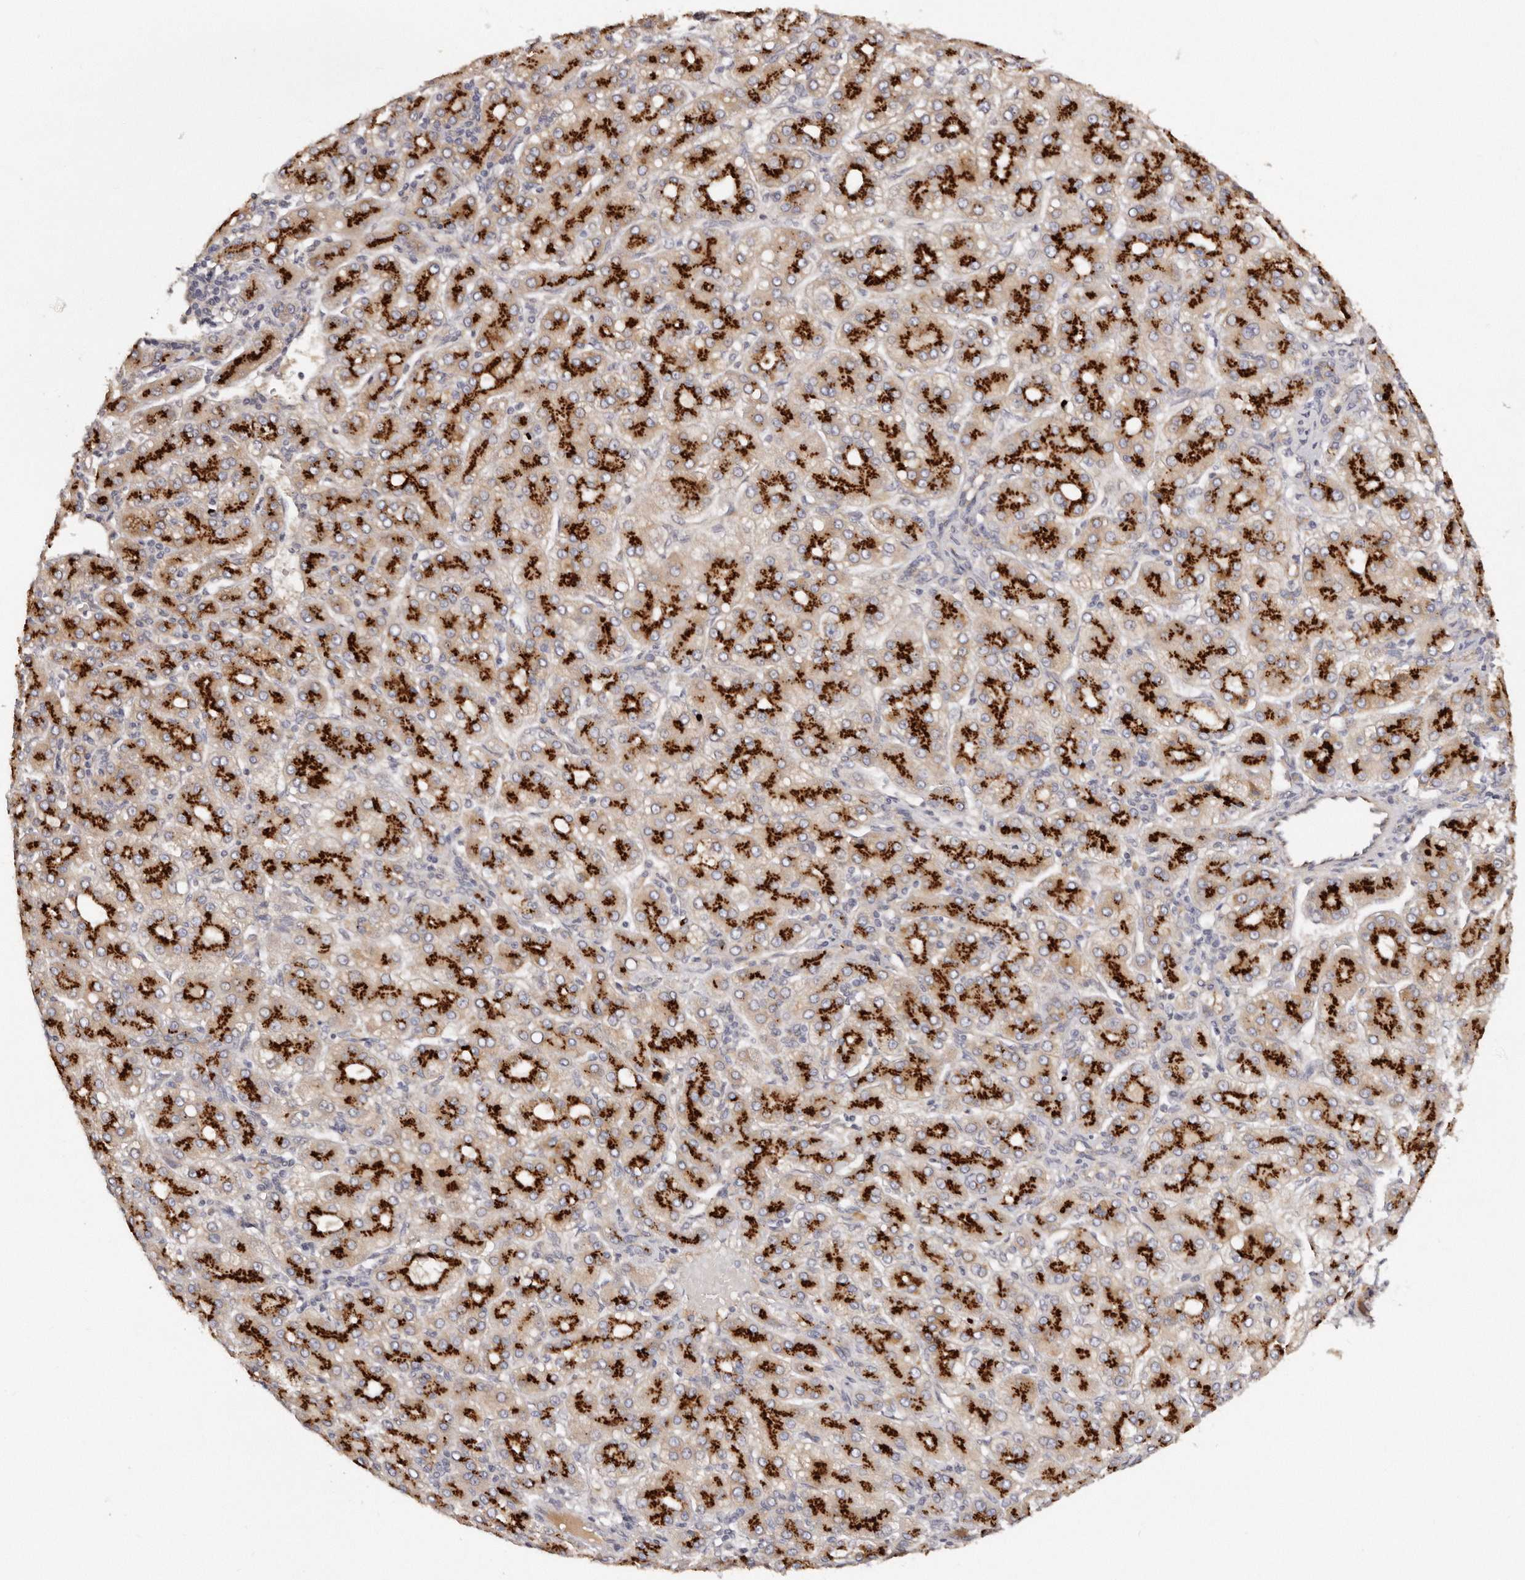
{"staining": {"intensity": "strong", "quantity": ">75%", "location": "cytoplasmic/membranous"}, "tissue": "liver cancer", "cell_type": "Tumor cells", "image_type": "cancer", "snomed": [{"axis": "morphology", "description": "Carcinoma, Hepatocellular, NOS"}, {"axis": "topography", "description": "Liver"}], "caption": "Strong cytoplasmic/membranous protein positivity is appreciated in about >75% of tumor cells in liver cancer (hepatocellular carcinoma). Using DAB (3,3'-diaminobenzidine) (brown) and hematoxylin (blue) stains, captured at high magnification using brightfield microscopy.", "gene": "DACT2", "patient": {"sex": "male", "age": 65}}